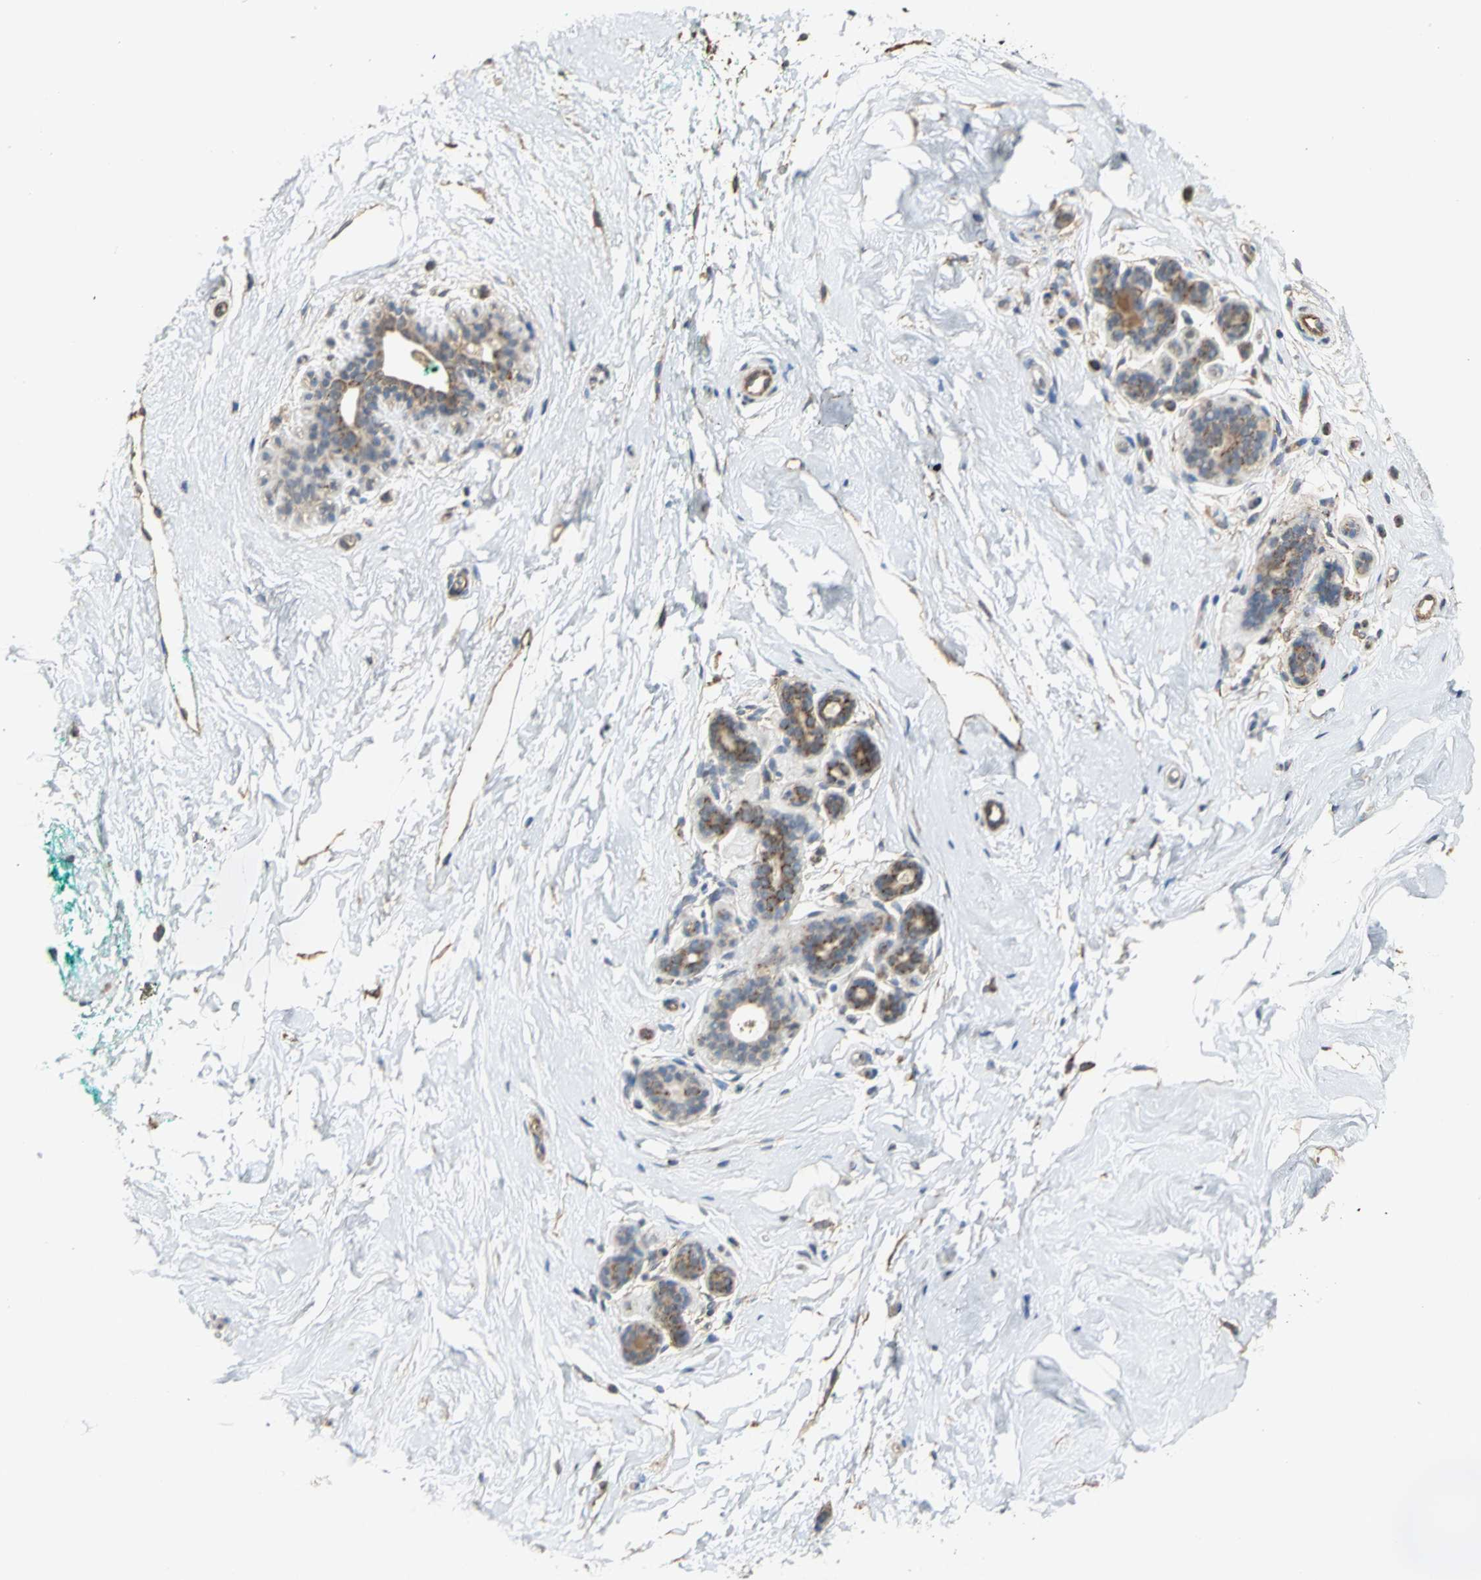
{"staining": {"intensity": "moderate", "quantity": ">75%", "location": "cytoplasmic/membranous"}, "tissue": "breast", "cell_type": "Adipocytes", "image_type": "normal", "snomed": [{"axis": "morphology", "description": "Normal tissue, NOS"}, {"axis": "topography", "description": "Breast"}], "caption": "Protein expression analysis of benign breast shows moderate cytoplasmic/membranous expression in about >75% of adipocytes. (brown staining indicates protein expression, while blue staining denotes nuclei).", "gene": "NDUFB5", "patient": {"sex": "female", "age": 52}}